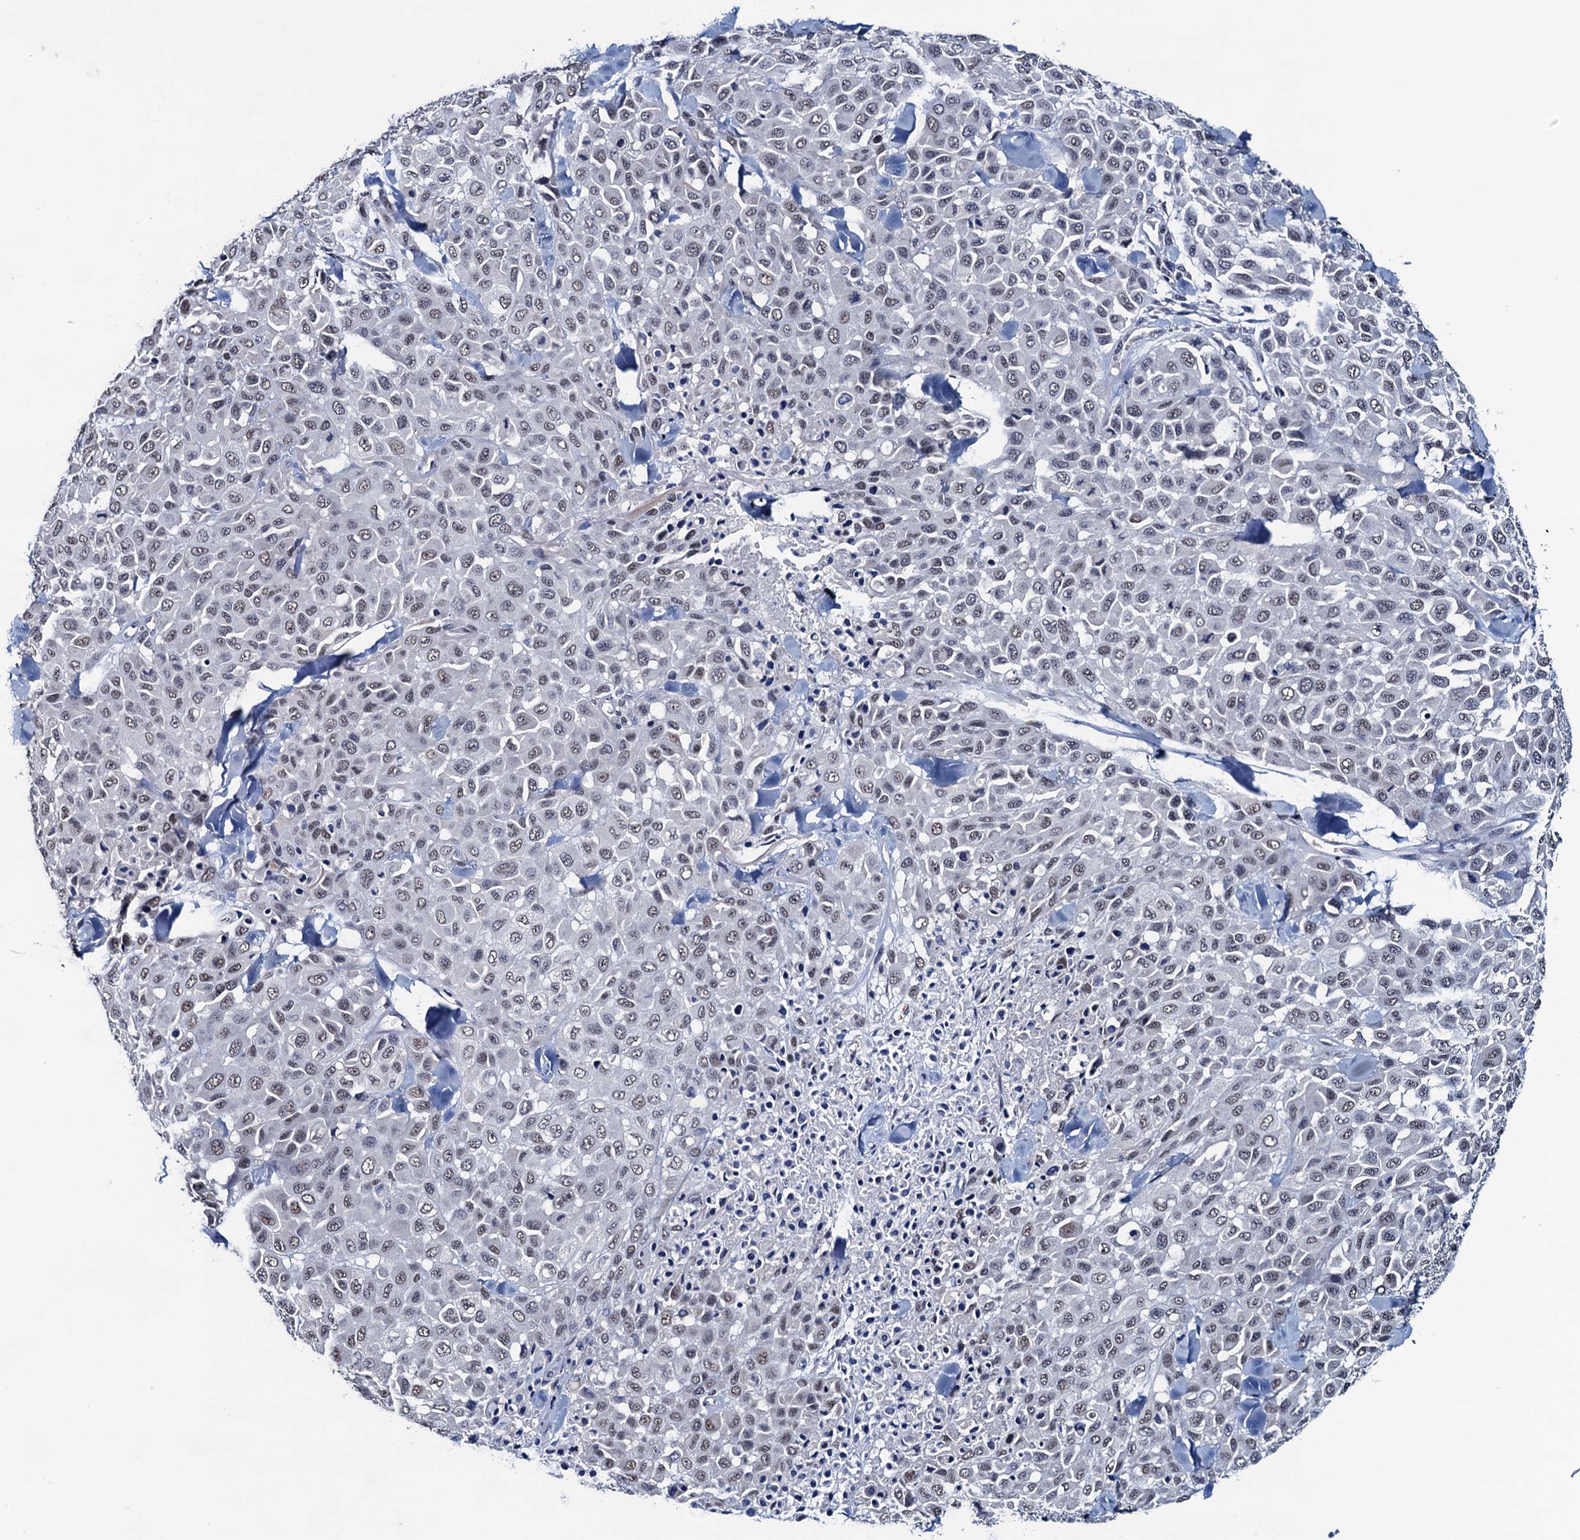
{"staining": {"intensity": "weak", "quantity": "25%-75%", "location": "nuclear"}, "tissue": "melanoma", "cell_type": "Tumor cells", "image_type": "cancer", "snomed": [{"axis": "morphology", "description": "Malignant melanoma, Metastatic site"}, {"axis": "topography", "description": "Skin"}], "caption": "Weak nuclear positivity is appreciated in approximately 25%-75% of tumor cells in melanoma.", "gene": "FNBP4", "patient": {"sex": "female", "age": 81}}